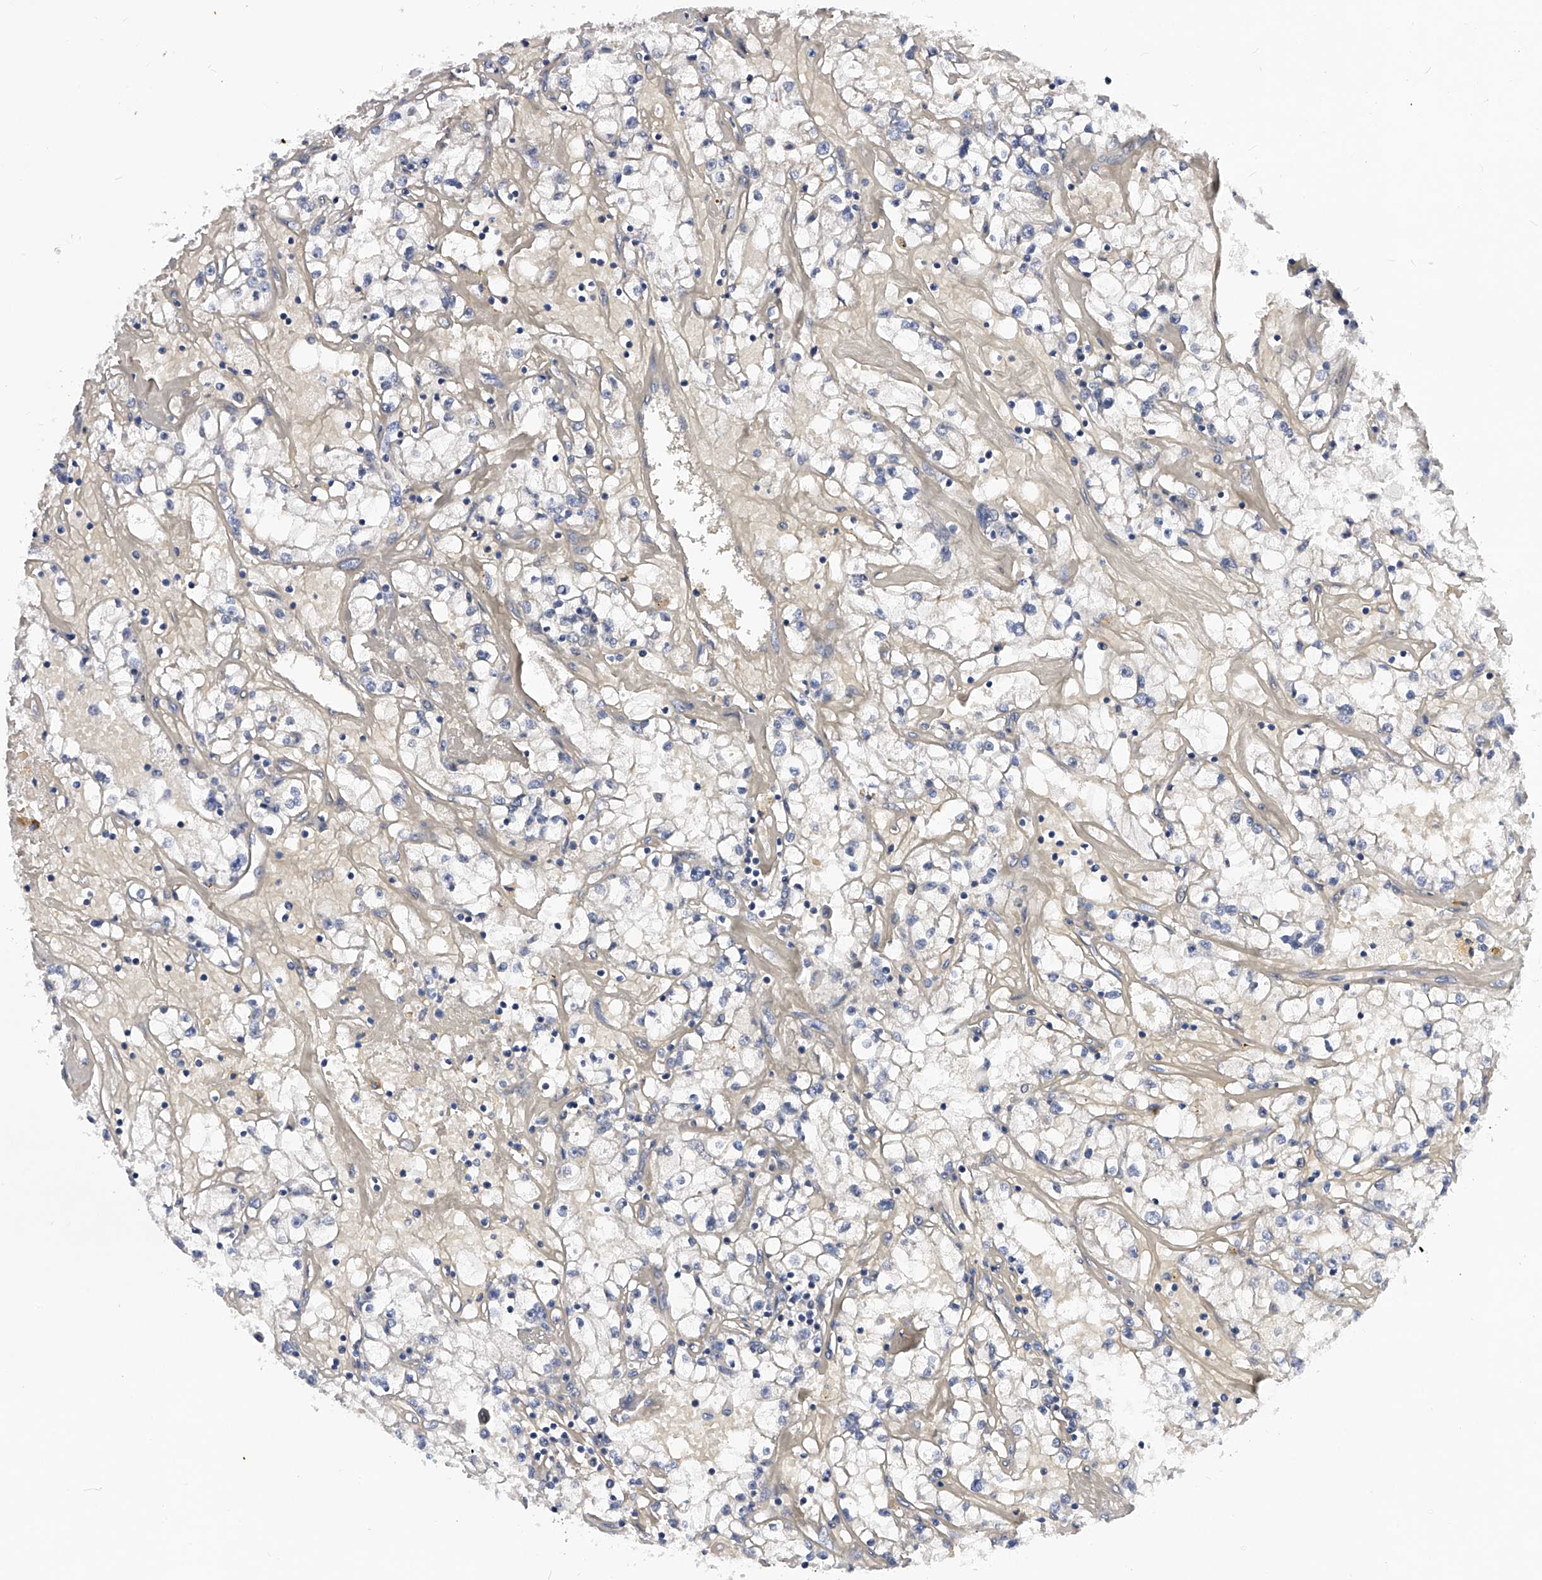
{"staining": {"intensity": "negative", "quantity": "none", "location": "none"}, "tissue": "renal cancer", "cell_type": "Tumor cells", "image_type": "cancer", "snomed": [{"axis": "morphology", "description": "Adenocarcinoma, NOS"}, {"axis": "topography", "description": "Kidney"}], "caption": "A micrograph of human adenocarcinoma (renal) is negative for staining in tumor cells.", "gene": "PPP5C", "patient": {"sex": "male", "age": 56}}